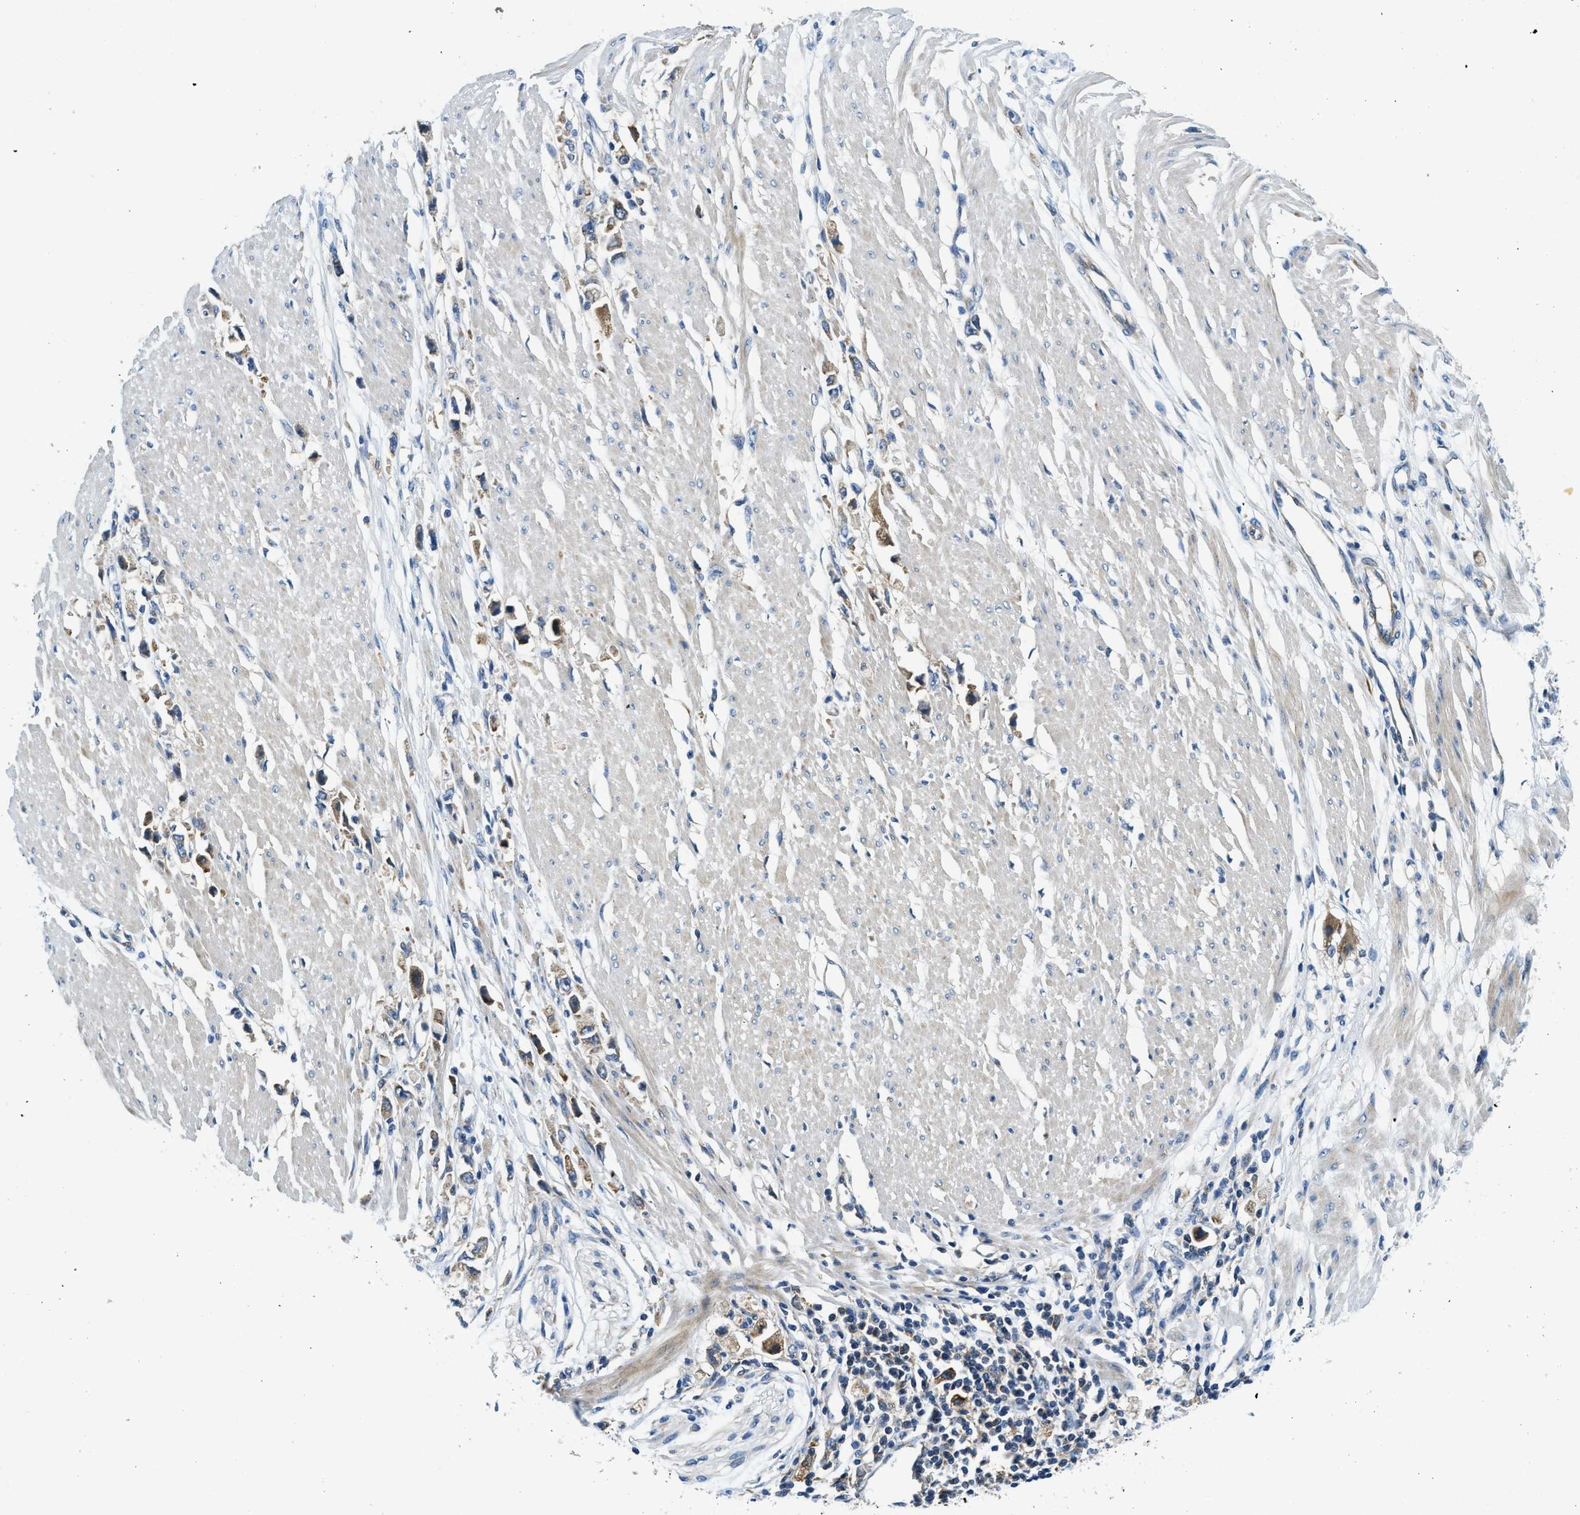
{"staining": {"intensity": "moderate", "quantity": "25%-75%", "location": "cytoplasmic/membranous"}, "tissue": "stomach cancer", "cell_type": "Tumor cells", "image_type": "cancer", "snomed": [{"axis": "morphology", "description": "Adenocarcinoma, NOS"}, {"axis": "topography", "description": "Stomach"}], "caption": "A brown stain highlights moderate cytoplasmic/membranous staining of a protein in adenocarcinoma (stomach) tumor cells.", "gene": "LPIN2", "patient": {"sex": "female", "age": 59}}